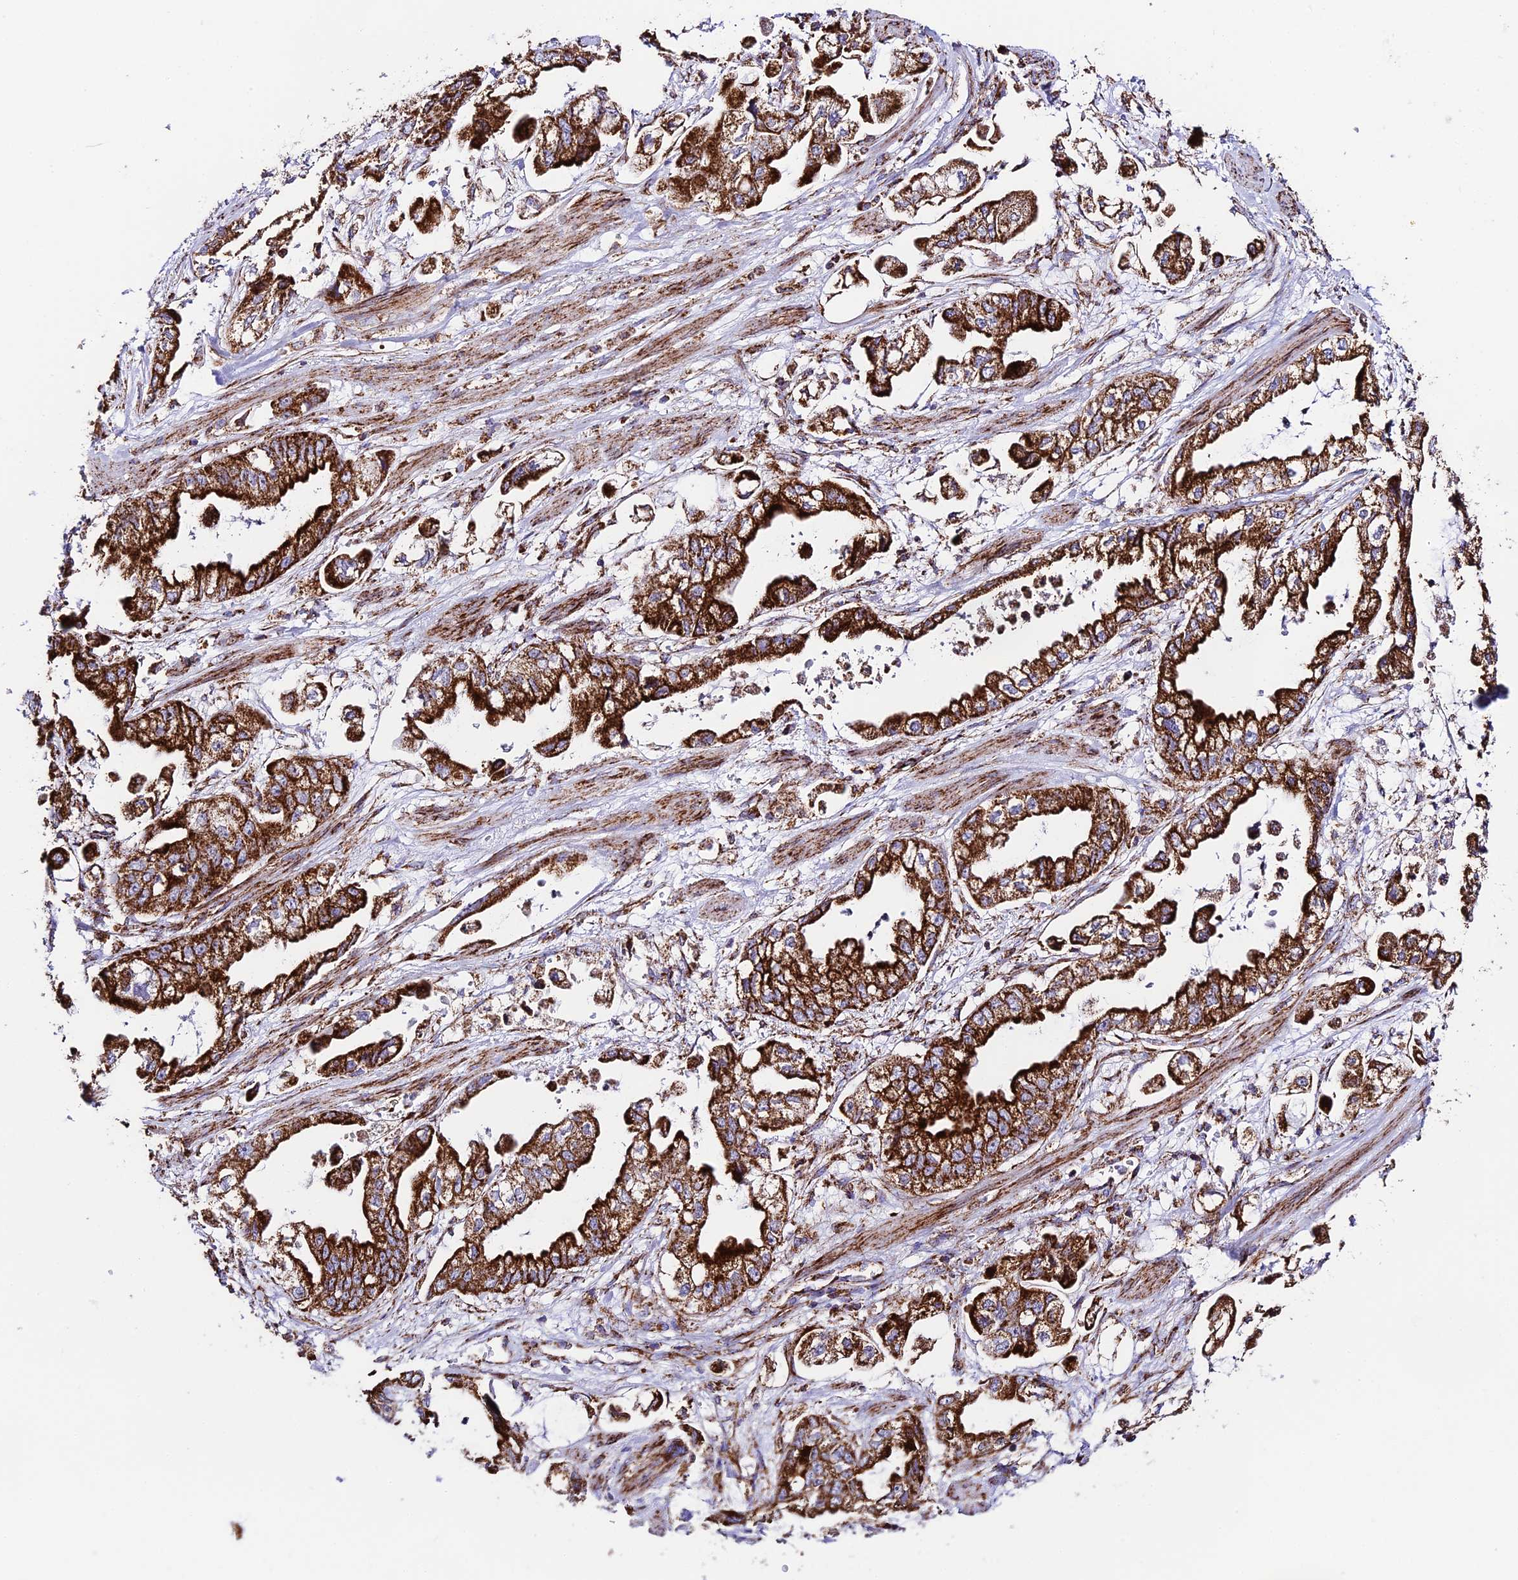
{"staining": {"intensity": "strong", "quantity": ">75%", "location": "cytoplasmic/membranous"}, "tissue": "stomach cancer", "cell_type": "Tumor cells", "image_type": "cancer", "snomed": [{"axis": "morphology", "description": "Adenocarcinoma, NOS"}, {"axis": "topography", "description": "Stomach"}], "caption": "Adenocarcinoma (stomach) tissue reveals strong cytoplasmic/membranous positivity in approximately >75% of tumor cells (Brightfield microscopy of DAB IHC at high magnification).", "gene": "CHCHD3", "patient": {"sex": "male", "age": 62}}